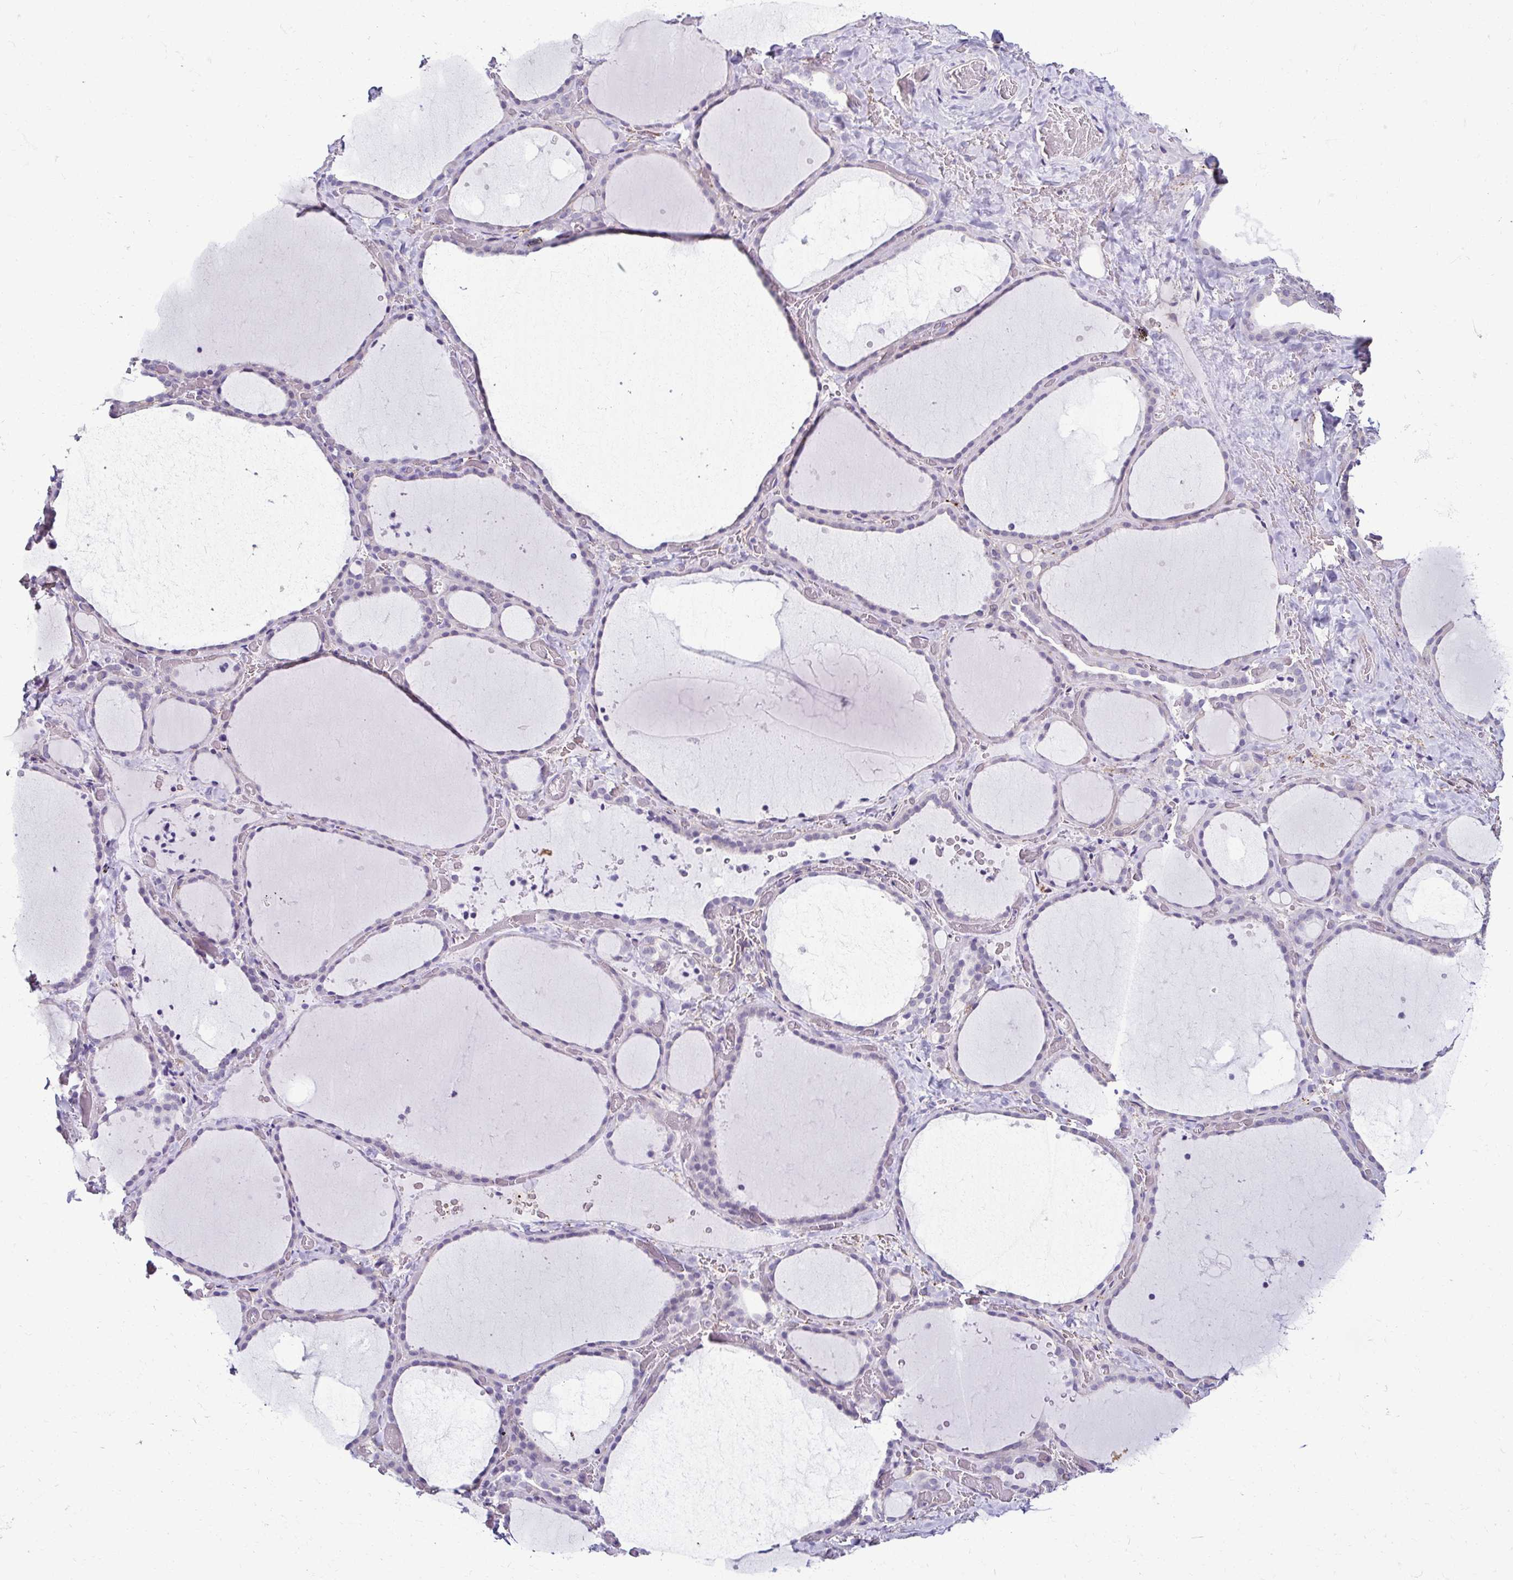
{"staining": {"intensity": "negative", "quantity": "none", "location": "none"}, "tissue": "thyroid gland", "cell_type": "Glandular cells", "image_type": "normal", "snomed": [{"axis": "morphology", "description": "Normal tissue, NOS"}, {"axis": "topography", "description": "Thyroid gland"}], "caption": "Human thyroid gland stained for a protein using immunohistochemistry displays no expression in glandular cells.", "gene": "CASP14", "patient": {"sex": "female", "age": 36}}